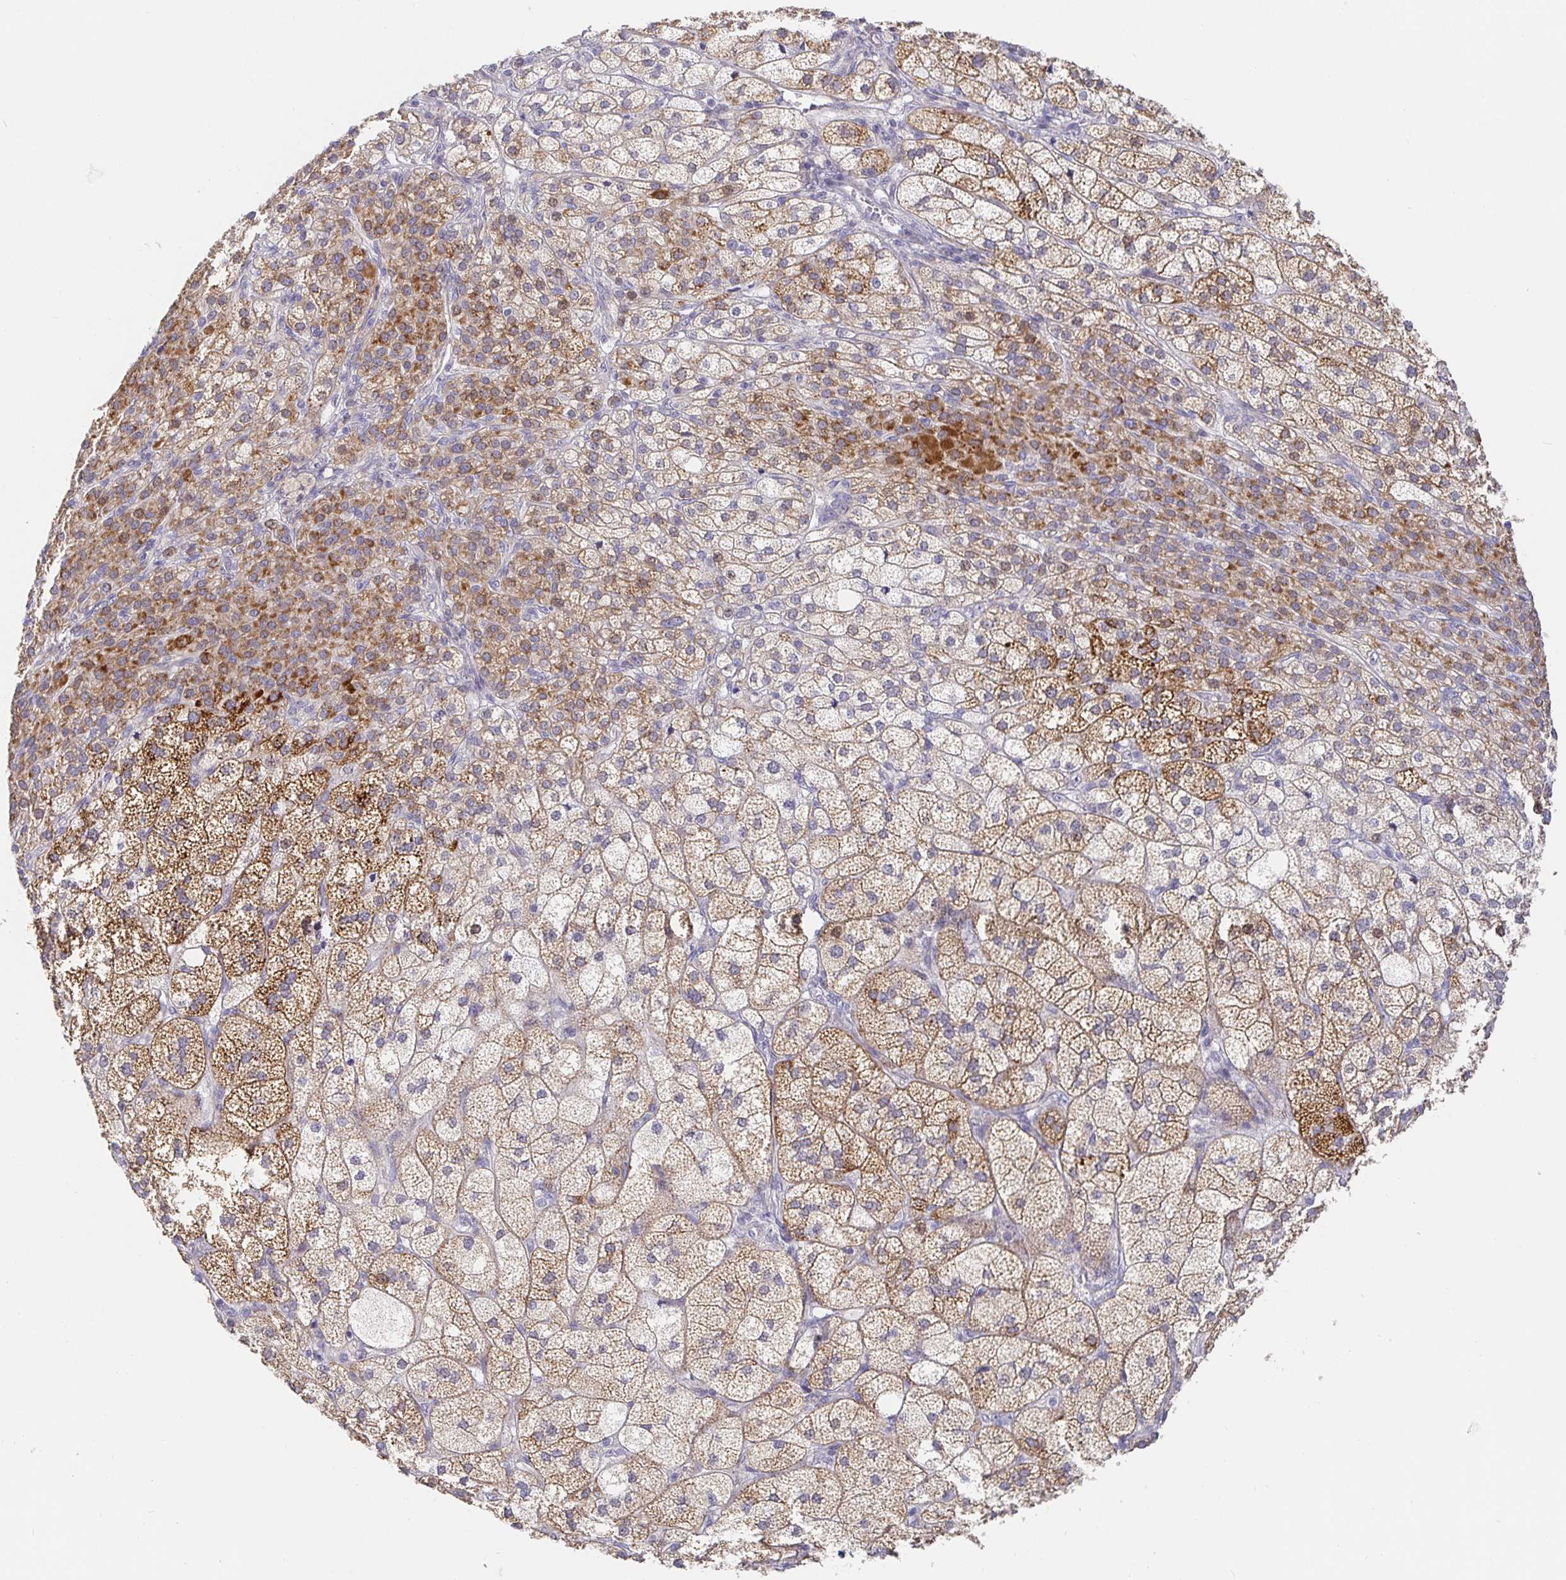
{"staining": {"intensity": "strong", "quantity": ">75%", "location": "cytoplasmic/membranous"}, "tissue": "adrenal gland", "cell_type": "Glandular cells", "image_type": "normal", "snomed": [{"axis": "morphology", "description": "Normal tissue, NOS"}, {"axis": "topography", "description": "Adrenal gland"}], "caption": "Protein positivity by immunohistochemistry exhibits strong cytoplasmic/membranous expression in about >75% of glandular cells in benign adrenal gland. The protein of interest is shown in brown color, while the nuclei are stained blue.", "gene": "CIT", "patient": {"sex": "female", "age": 60}}